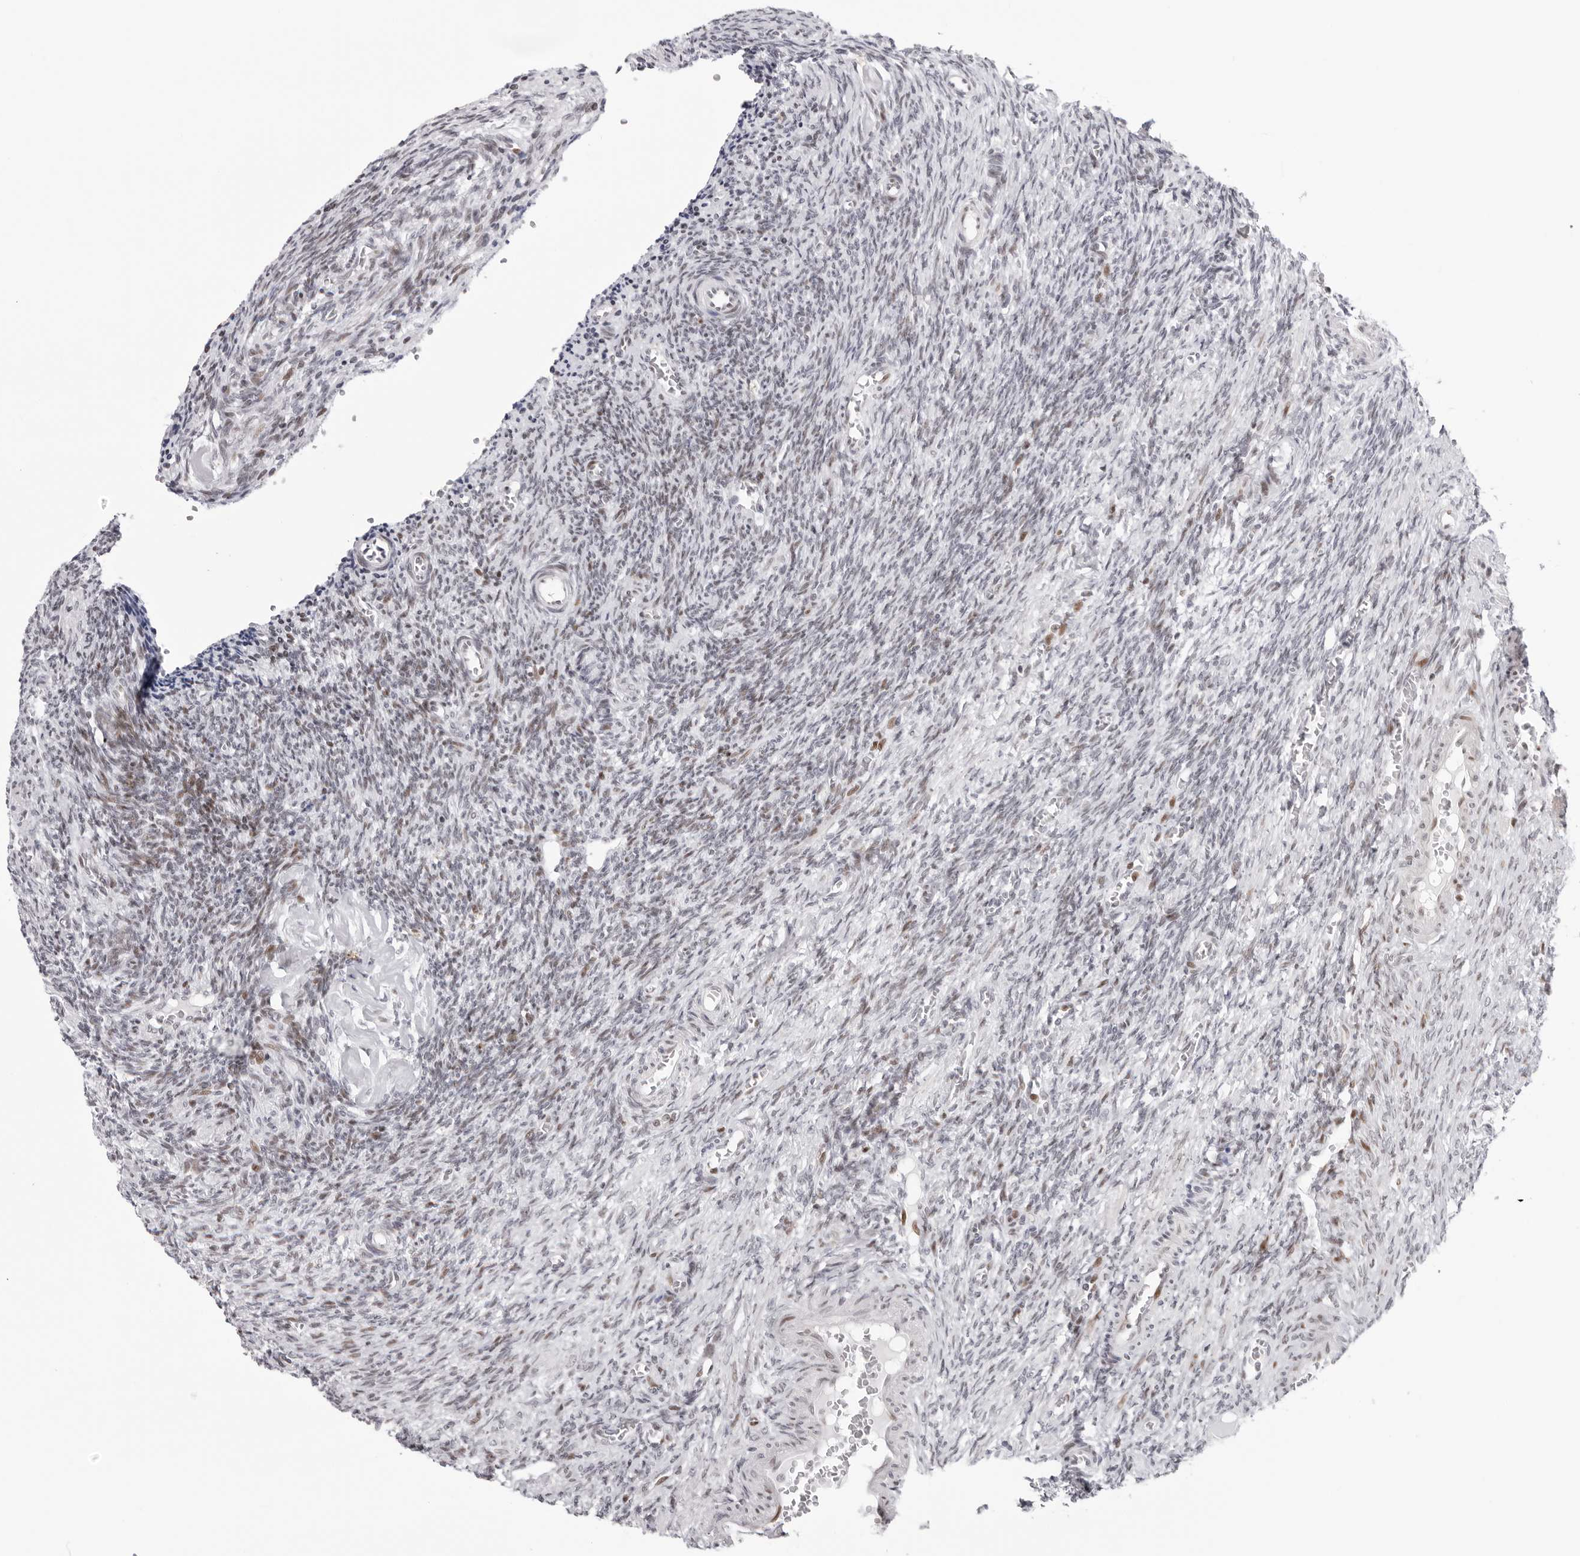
{"staining": {"intensity": "negative", "quantity": "none", "location": "none"}, "tissue": "ovary", "cell_type": "Ovarian stroma cells", "image_type": "normal", "snomed": [{"axis": "morphology", "description": "Normal tissue, NOS"}, {"axis": "topography", "description": "Ovary"}], "caption": "Immunohistochemical staining of unremarkable human ovary reveals no significant positivity in ovarian stroma cells. Nuclei are stained in blue.", "gene": "NTPCR", "patient": {"sex": "female", "age": 27}}